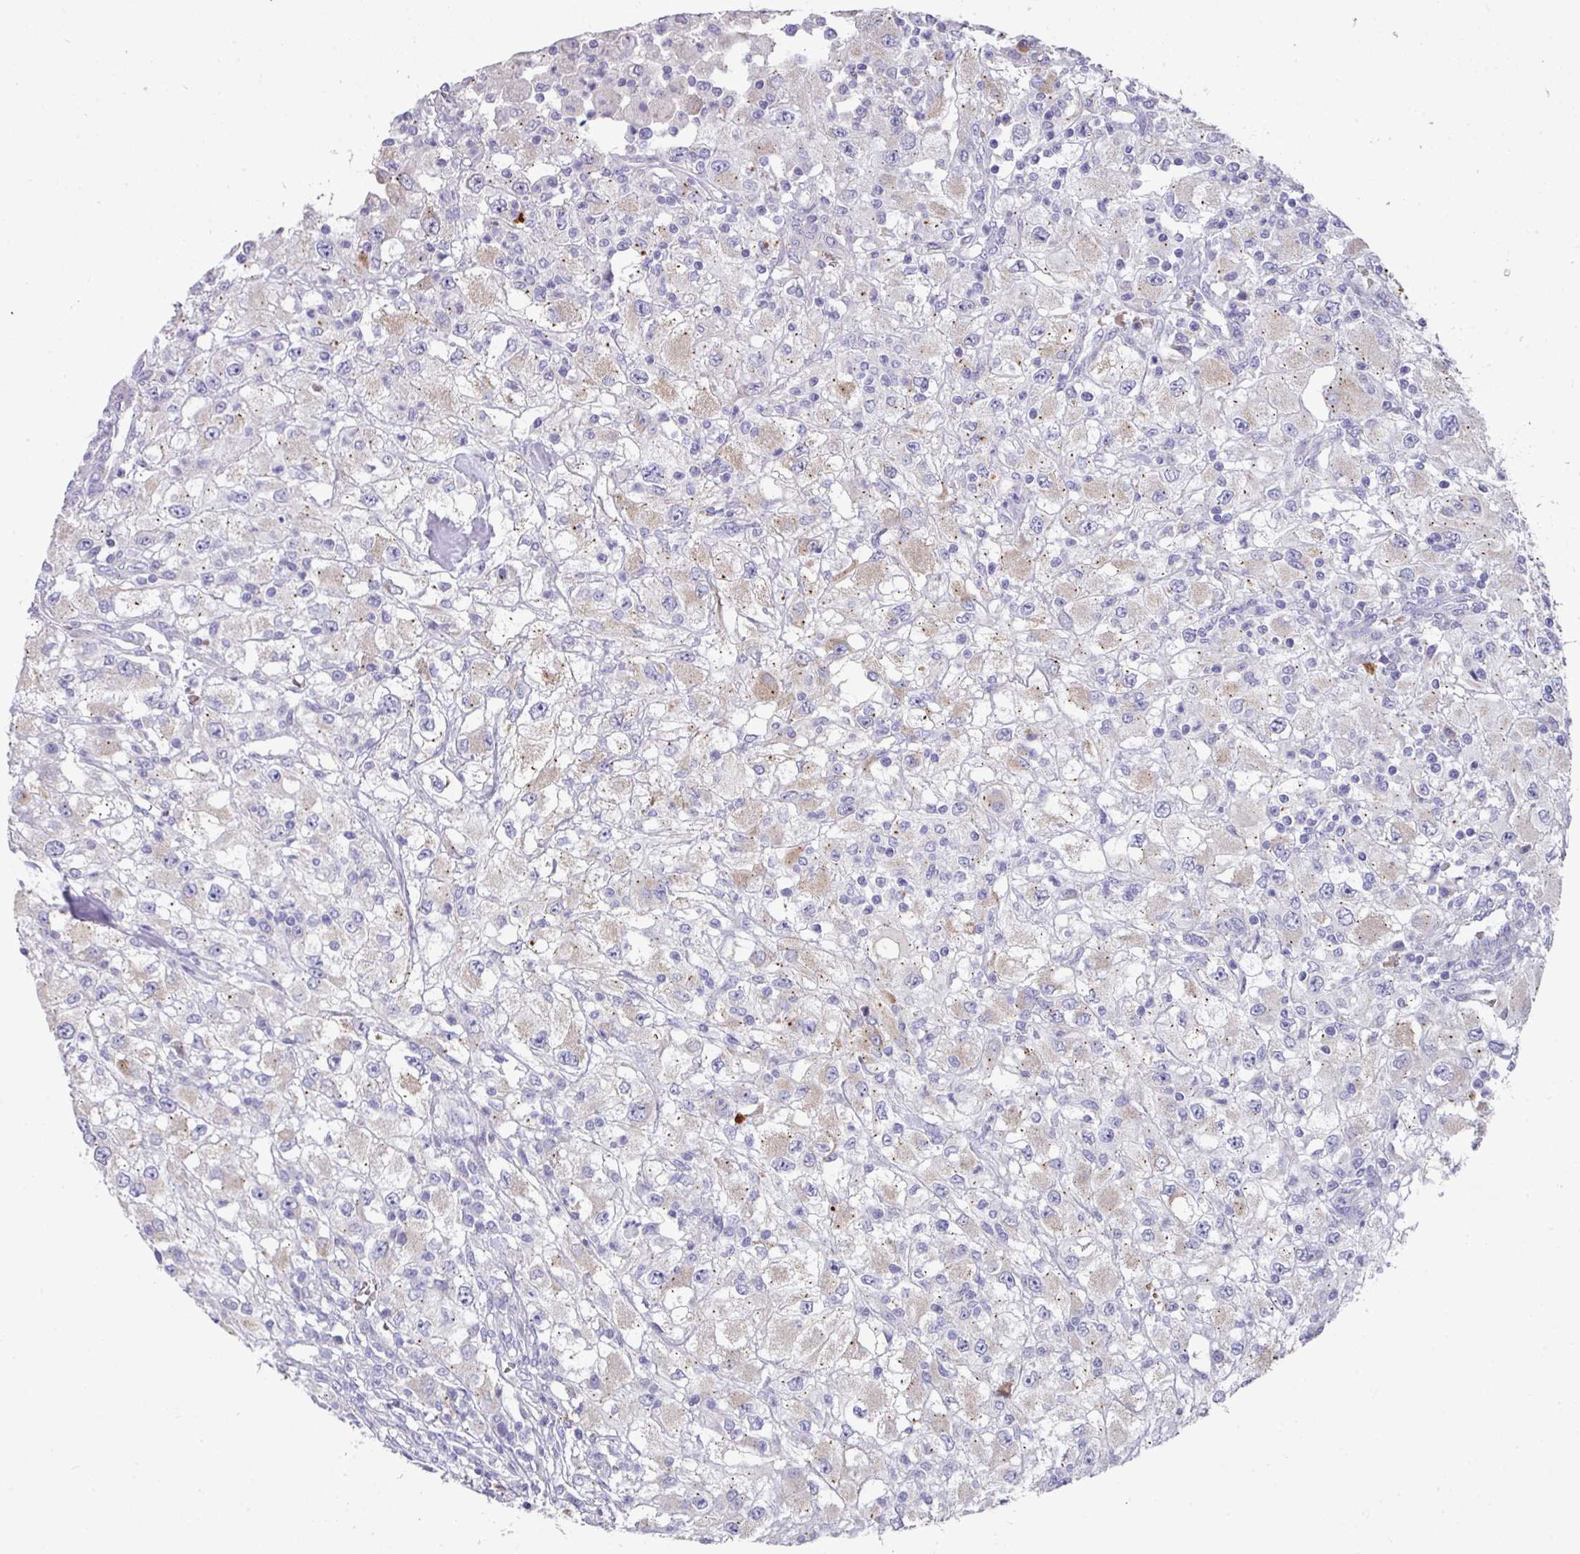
{"staining": {"intensity": "weak", "quantity": "<25%", "location": "cytoplasmic/membranous"}, "tissue": "renal cancer", "cell_type": "Tumor cells", "image_type": "cancer", "snomed": [{"axis": "morphology", "description": "Adenocarcinoma, NOS"}, {"axis": "topography", "description": "Kidney"}], "caption": "The micrograph displays no significant expression in tumor cells of renal cancer. (DAB (3,3'-diaminobenzidine) IHC with hematoxylin counter stain).", "gene": "IL4R", "patient": {"sex": "female", "age": 67}}